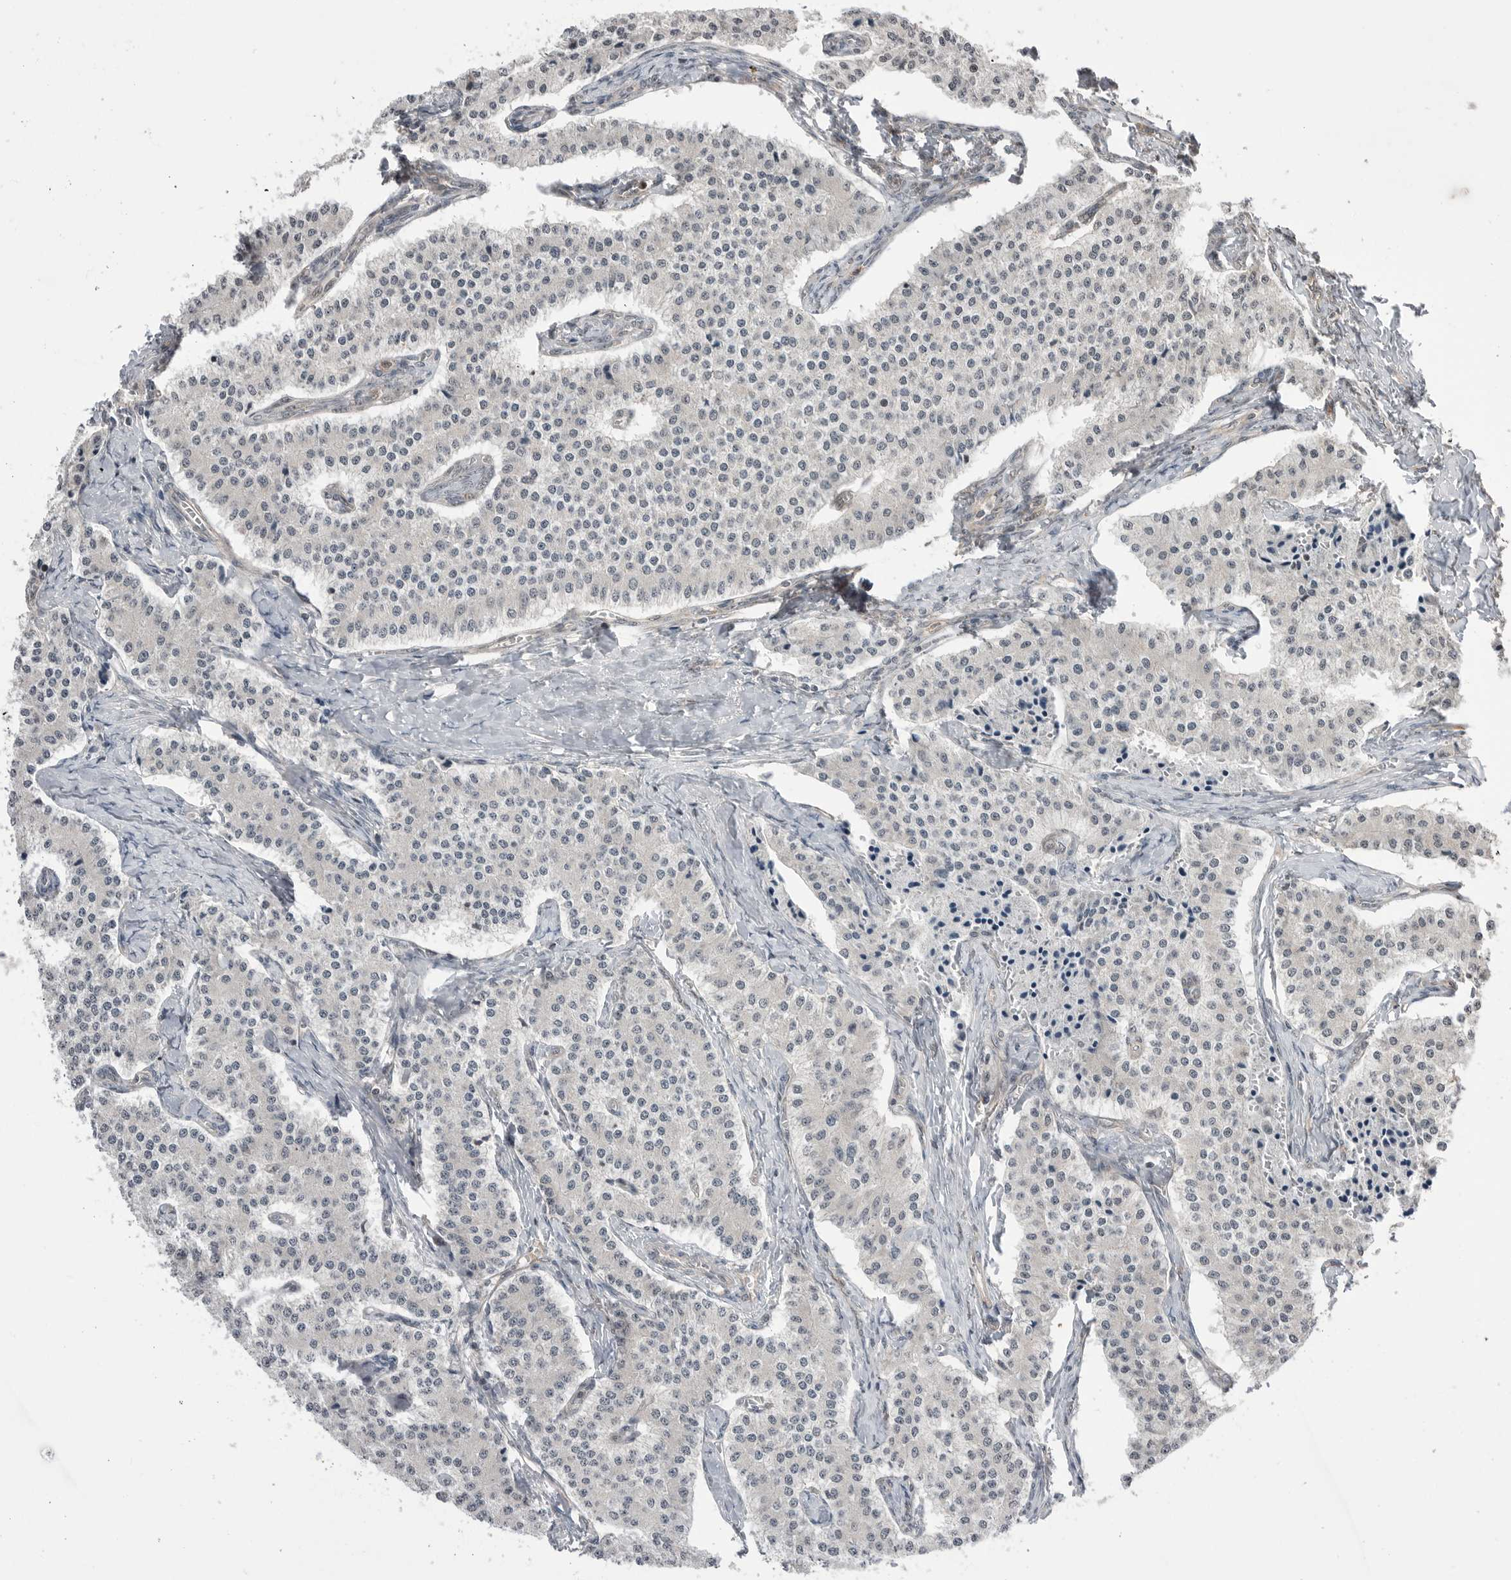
{"staining": {"intensity": "negative", "quantity": "none", "location": "none"}, "tissue": "carcinoid", "cell_type": "Tumor cells", "image_type": "cancer", "snomed": [{"axis": "morphology", "description": "Carcinoid, malignant, NOS"}, {"axis": "topography", "description": "Colon"}], "caption": "A histopathology image of human malignant carcinoid is negative for staining in tumor cells.", "gene": "NTAQ1", "patient": {"sex": "female", "age": 52}}